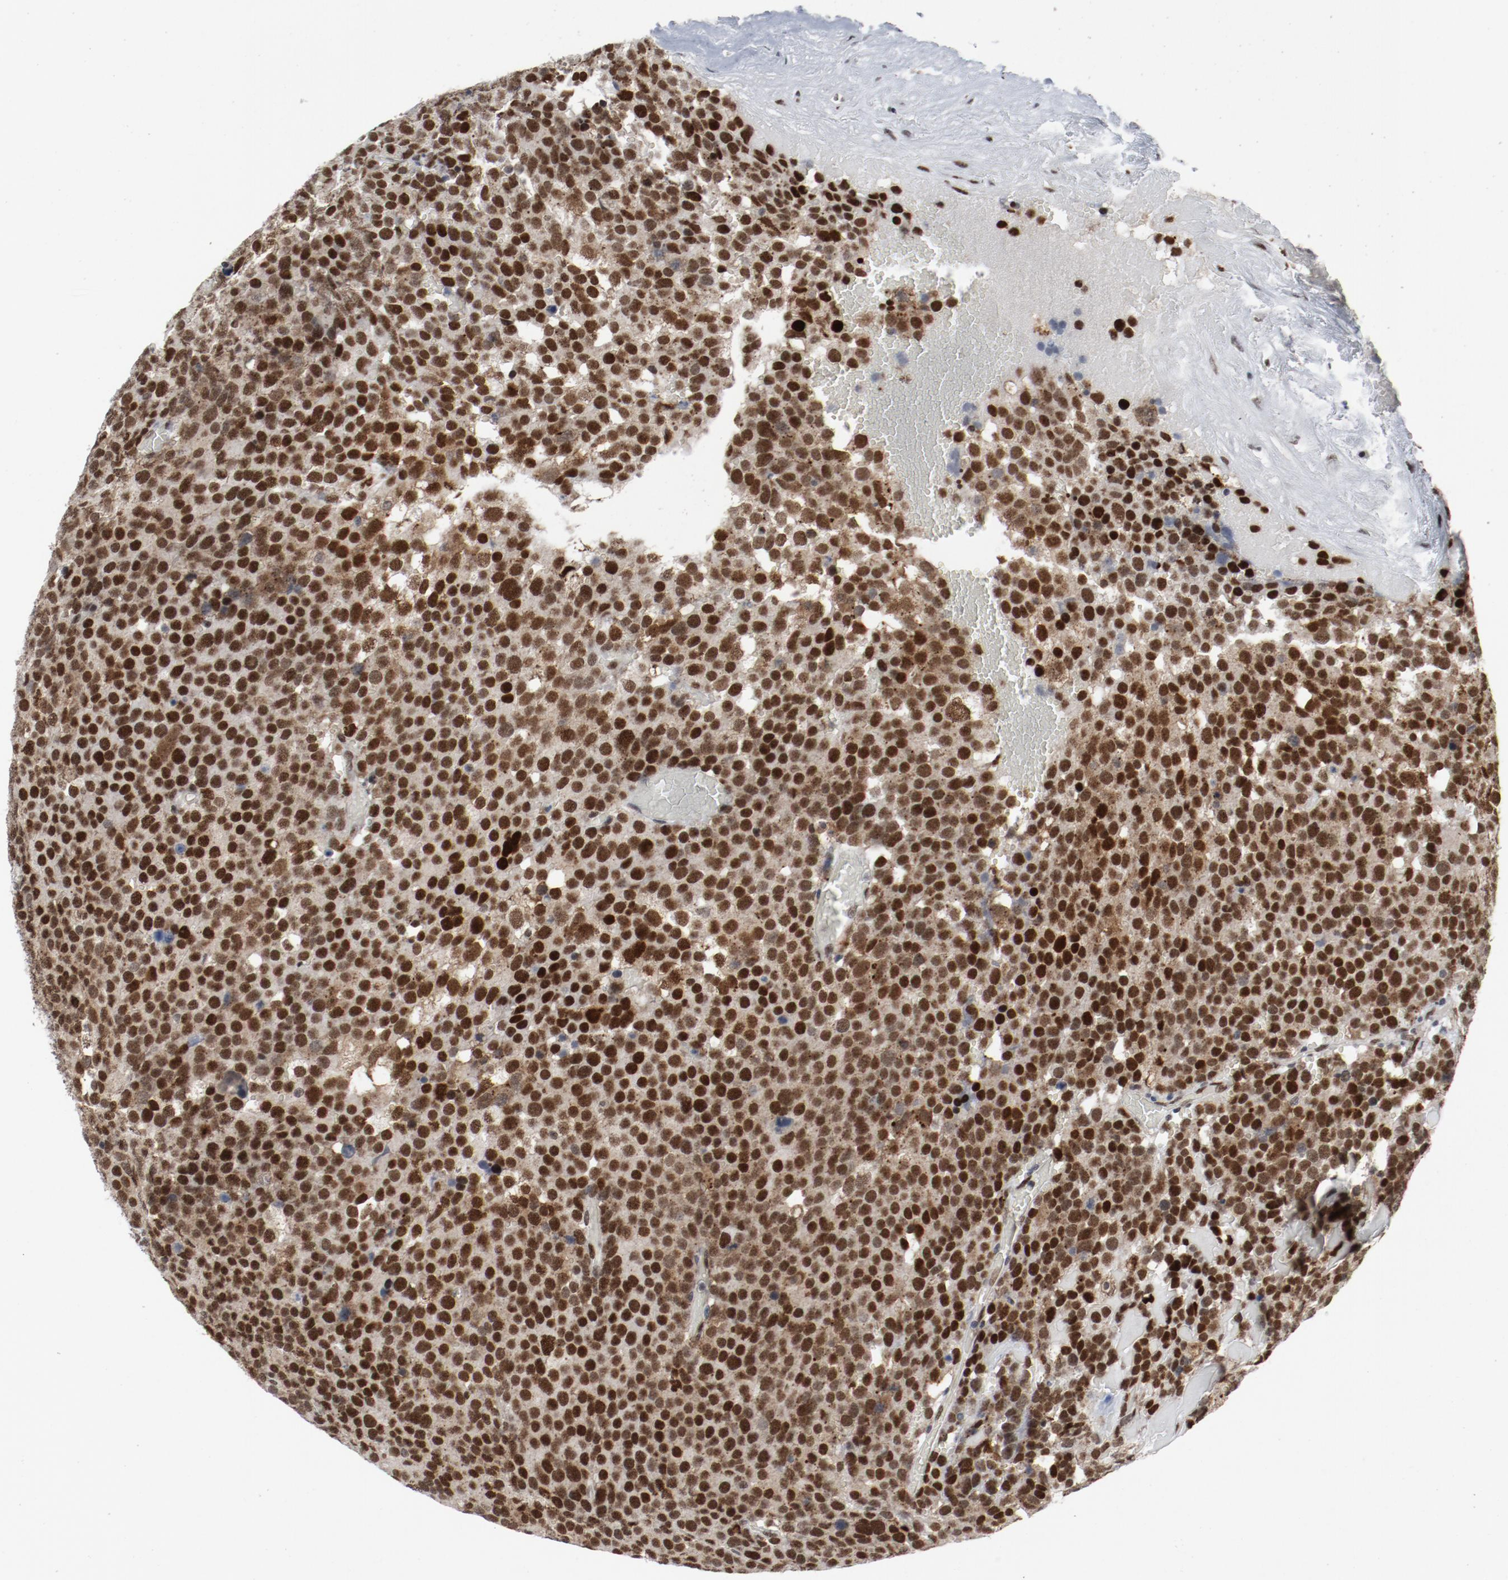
{"staining": {"intensity": "strong", "quantity": ">75%", "location": "cytoplasmic/membranous,nuclear"}, "tissue": "testis cancer", "cell_type": "Tumor cells", "image_type": "cancer", "snomed": [{"axis": "morphology", "description": "Seminoma, NOS"}, {"axis": "topography", "description": "Testis"}], "caption": "Seminoma (testis) was stained to show a protein in brown. There is high levels of strong cytoplasmic/membranous and nuclear positivity in about >75% of tumor cells. The staining was performed using DAB, with brown indicating positive protein expression. Nuclei are stained blue with hematoxylin.", "gene": "JMJD6", "patient": {"sex": "male", "age": 71}}